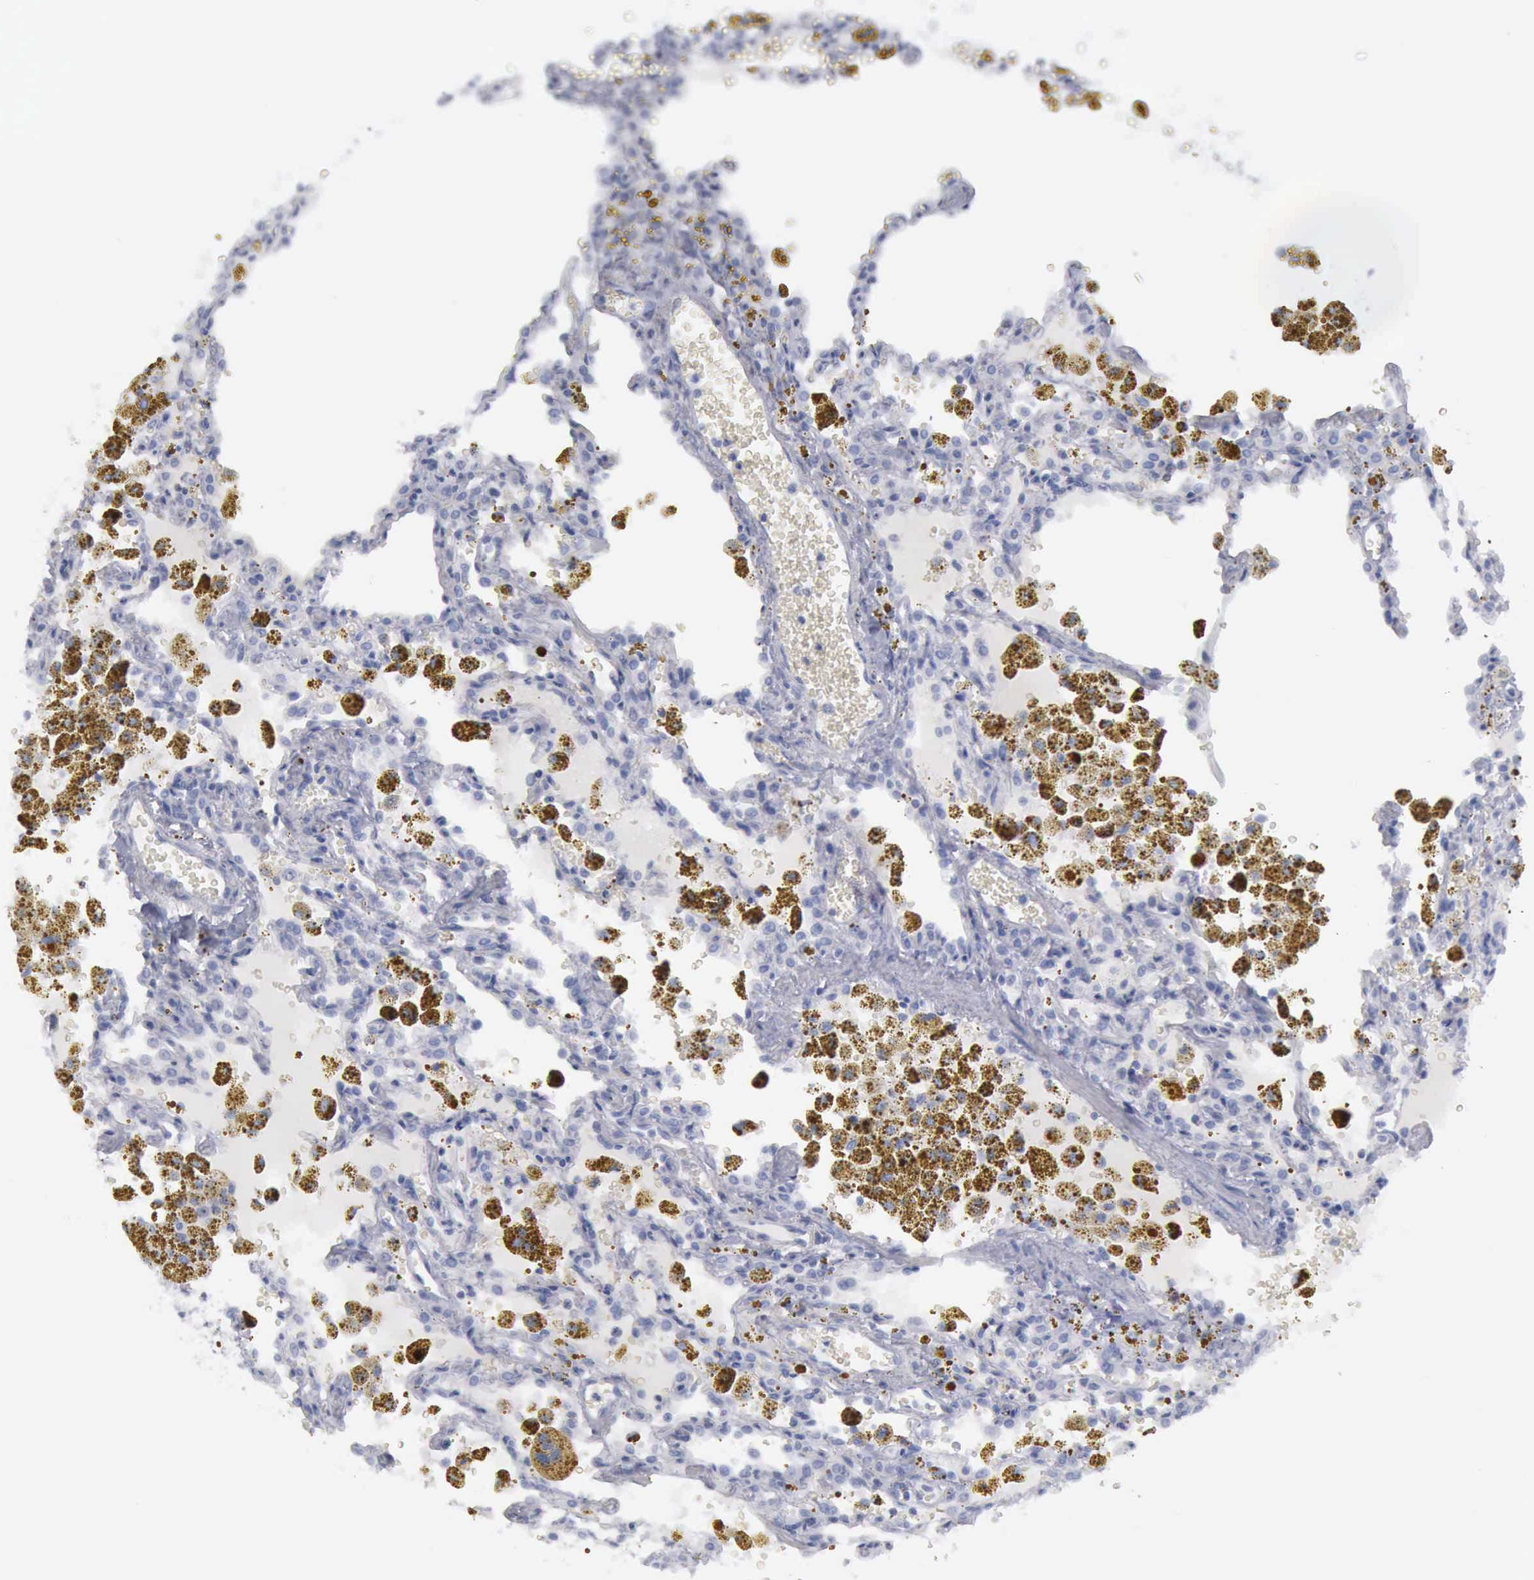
{"staining": {"intensity": "negative", "quantity": "none", "location": "none"}, "tissue": "carcinoid", "cell_type": "Tumor cells", "image_type": "cancer", "snomed": [{"axis": "morphology", "description": "Carcinoid, malignant, NOS"}, {"axis": "topography", "description": "Bronchus"}], "caption": "IHC micrograph of human malignant carcinoid stained for a protein (brown), which displays no positivity in tumor cells. (Brightfield microscopy of DAB immunohistochemistry at high magnification).", "gene": "KRT13", "patient": {"sex": "male", "age": 55}}